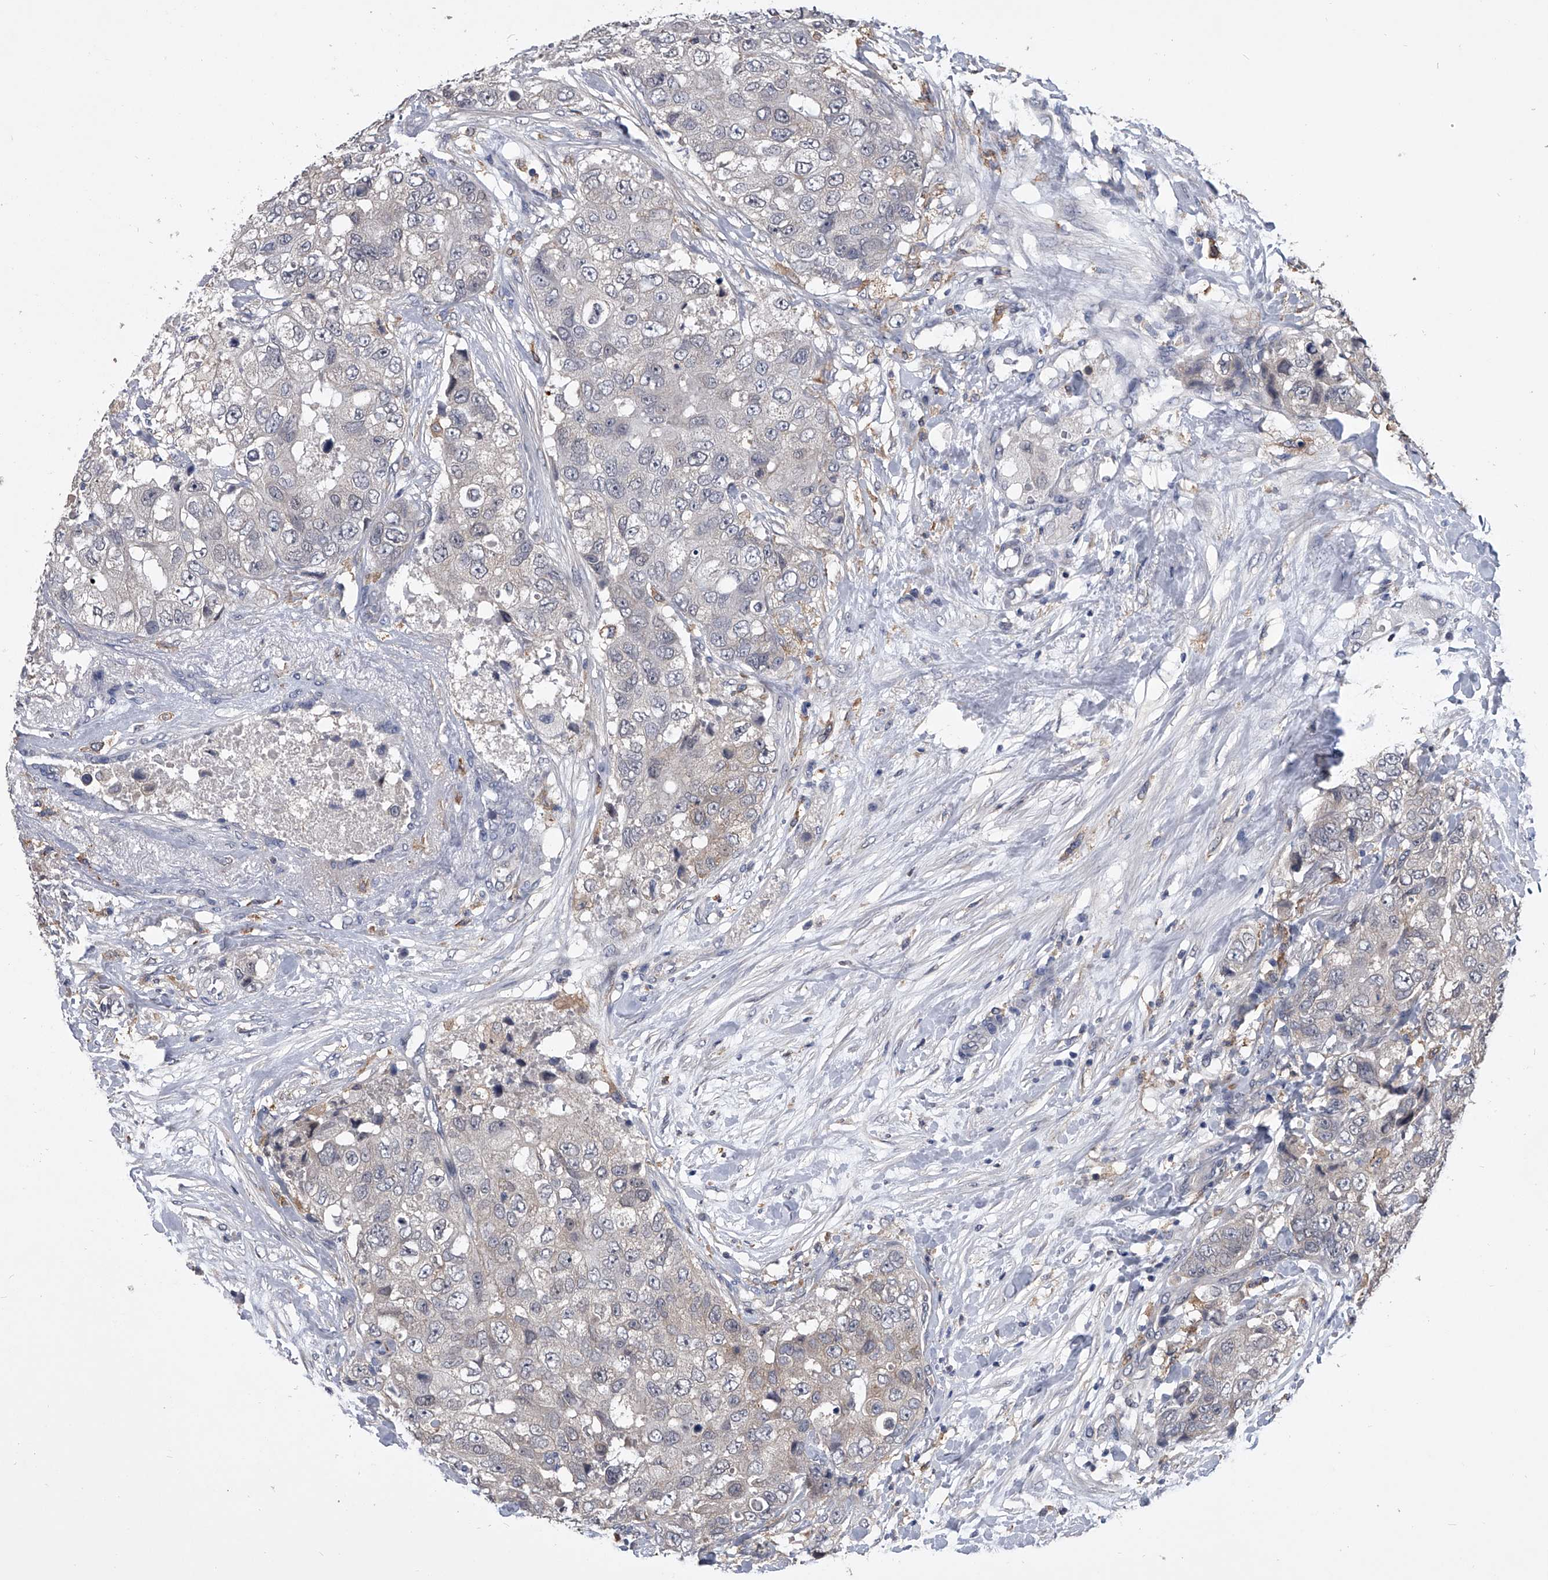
{"staining": {"intensity": "negative", "quantity": "none", "location": "none"}, "tissue": "breast cancer", "cell_type": "Tumor cells", "image_type": "cancer", "snomed": [{"axis": "morphology", "description": "Duct carcinoma"}, {"axis": "topography", "description": "Breast"}], "caption": "Image shows no significant protein positivity in tumor cells of breast cancer. (DAB immunohistochemistry with hematoxylin counter stain).", "gene": "MAP4K3", "patient": {"sex": "female", "age": 62}}